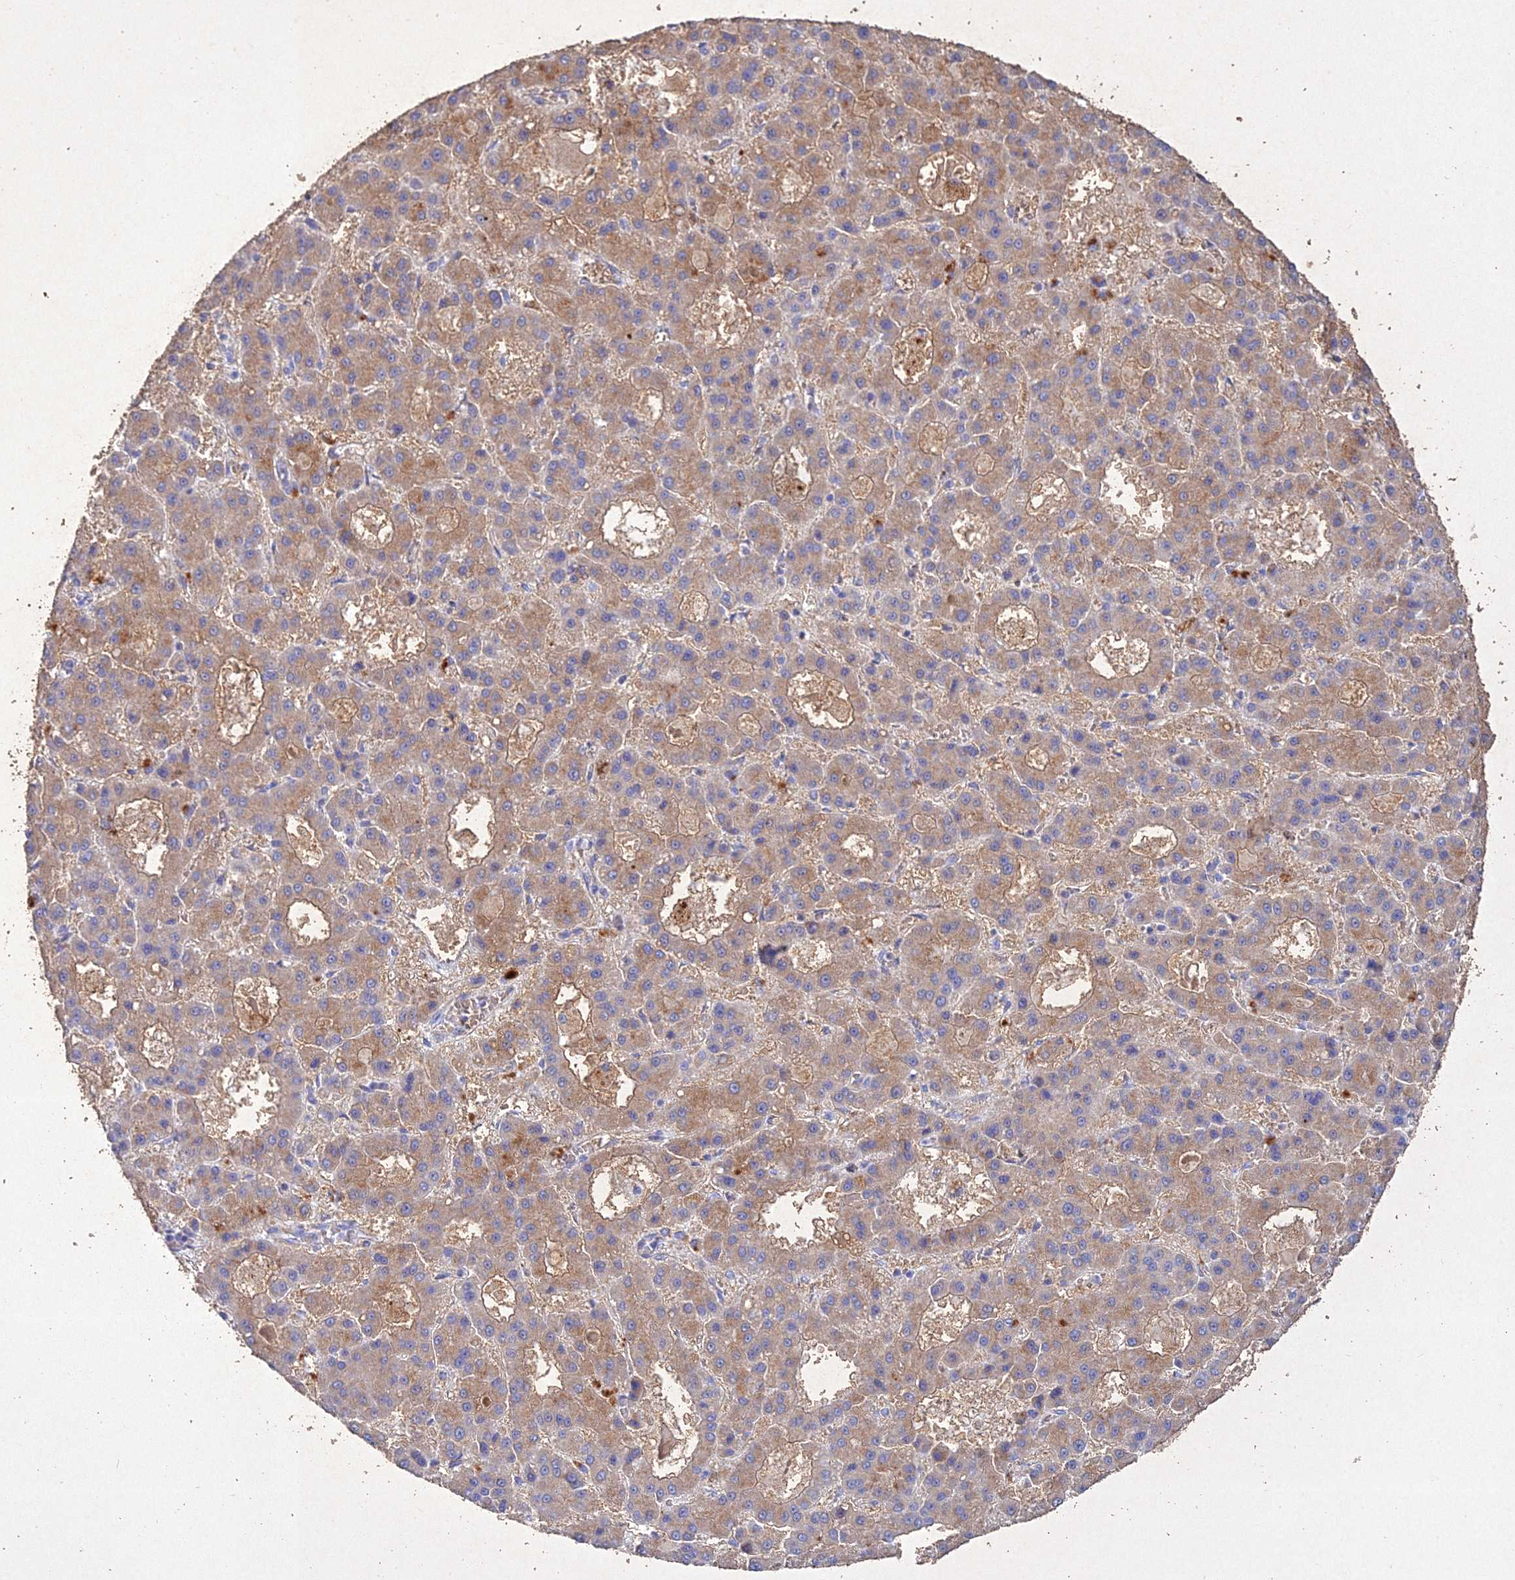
{"staining": {"intensity": "moderate", "quantity": ">75%", "location": "cytoplasmic/membranous"}, "tissue": "liver cancer", "cell_type": "Tumor cells", "image_type": "cancer", "snomed": [{"axis": "morphology", "description": "Carcinoma, Hepatocellular, NOS"}, {"axis": "topography", "description": "Liver"}], "caption": "Moderate cytoplasmic/membranous expression for a protein is present in approximately >75% of tumor cells of hepatocellular carcinoma (liver) using IHC.", "gene": "NDUFV1", "patient": {"sex": "male", "age": 70}}